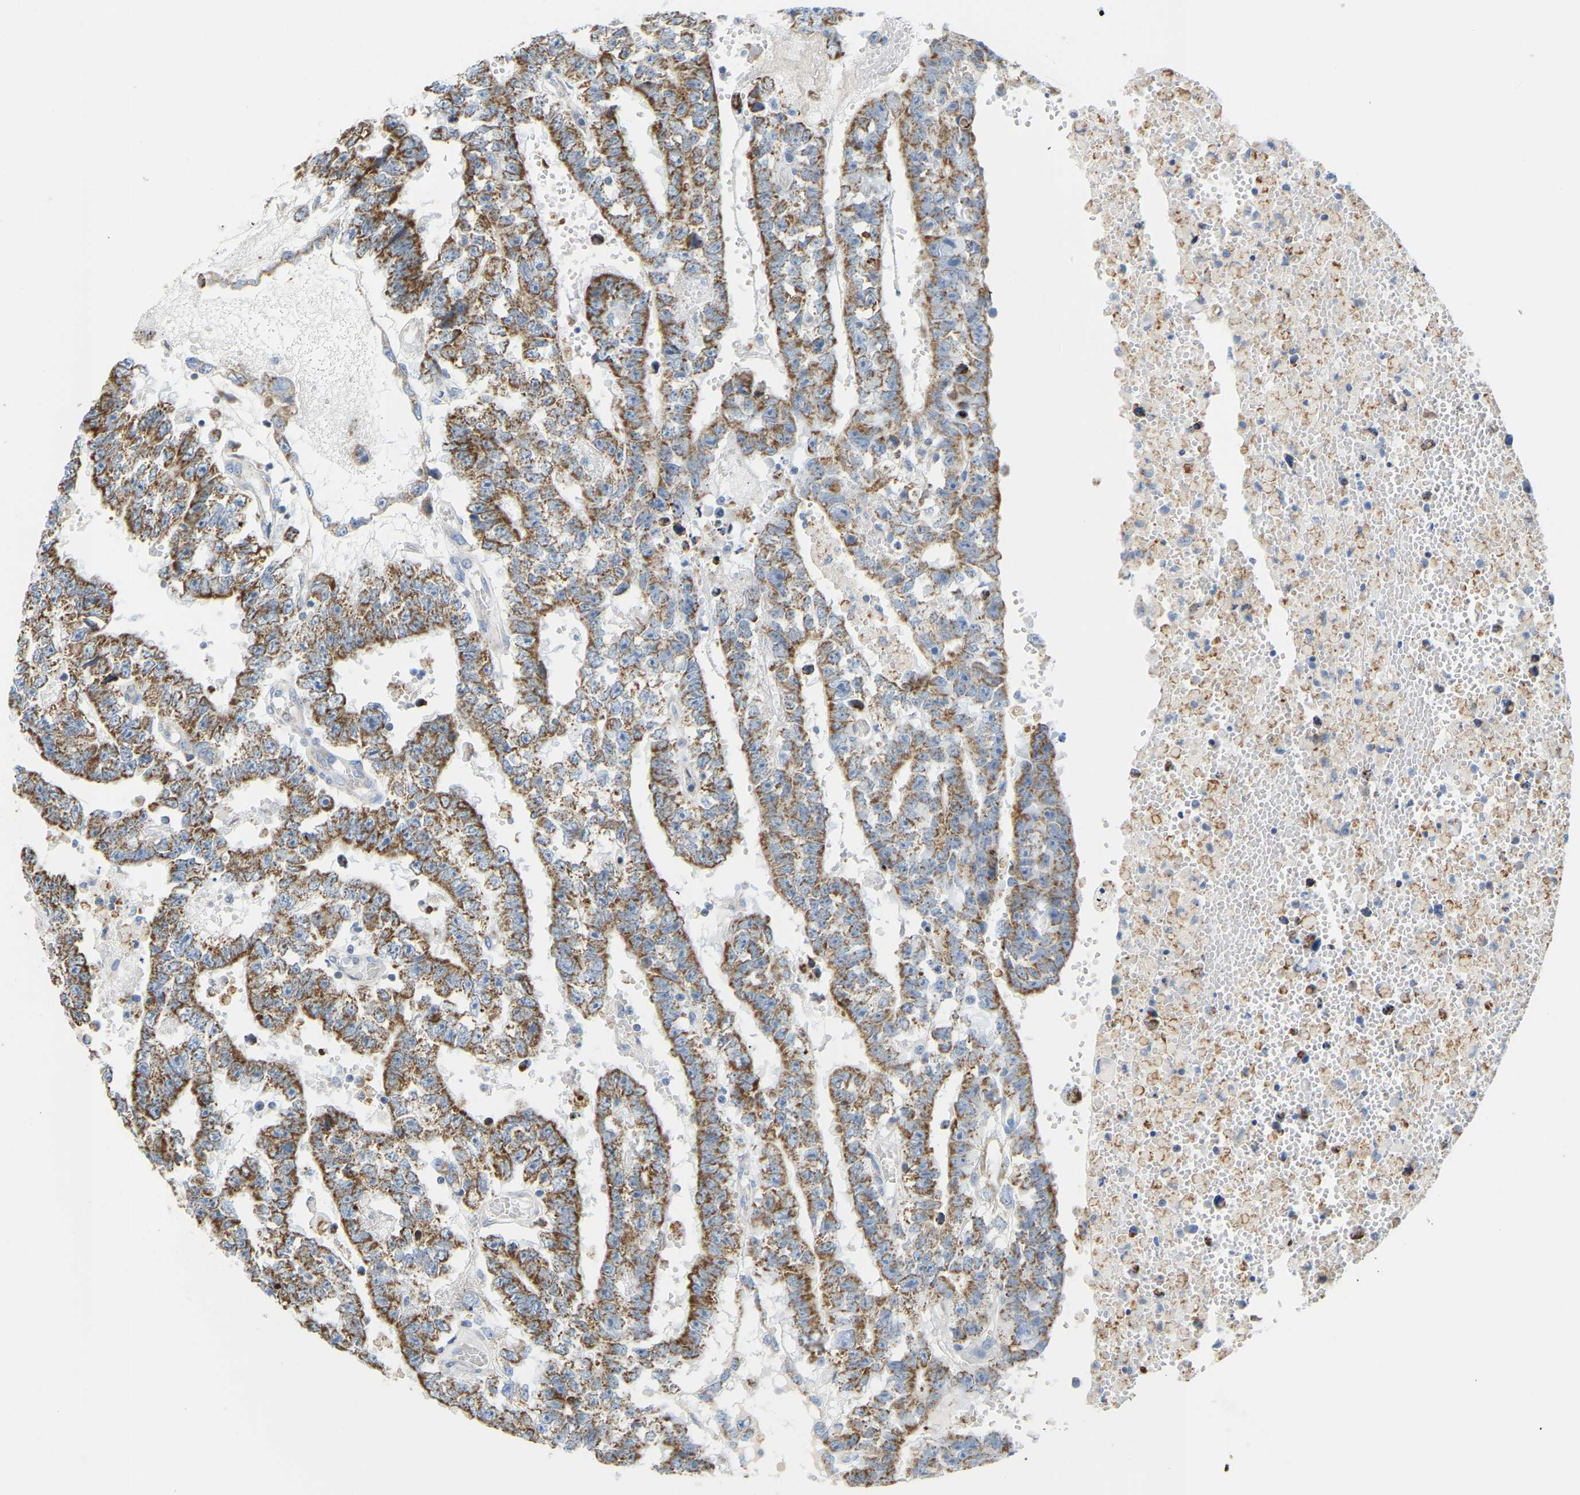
{"staining": {"intensity": "moderate", "quantity": ">75%", "location": "cytoplasmic/membranous"}, "tissue": "testis cancer", "cell_type": "Tumor cells", "image_type": "cancer", "snomed": [{"axis": "morphology", "description": "Carcinoma, Embryonal, NOS"}, {"axis": "topography", "description": "Testis"}], "caption": "Testis cancer (embryonal carcinoma) stained with DAB (3,3'-diaminobenzidine) IHC shows medium levels of moderate cytoplasmic/membranous staining in about >75% of tumor cells.", "gene": "GDA", "patient": {"sex": "male", "age": 25}}